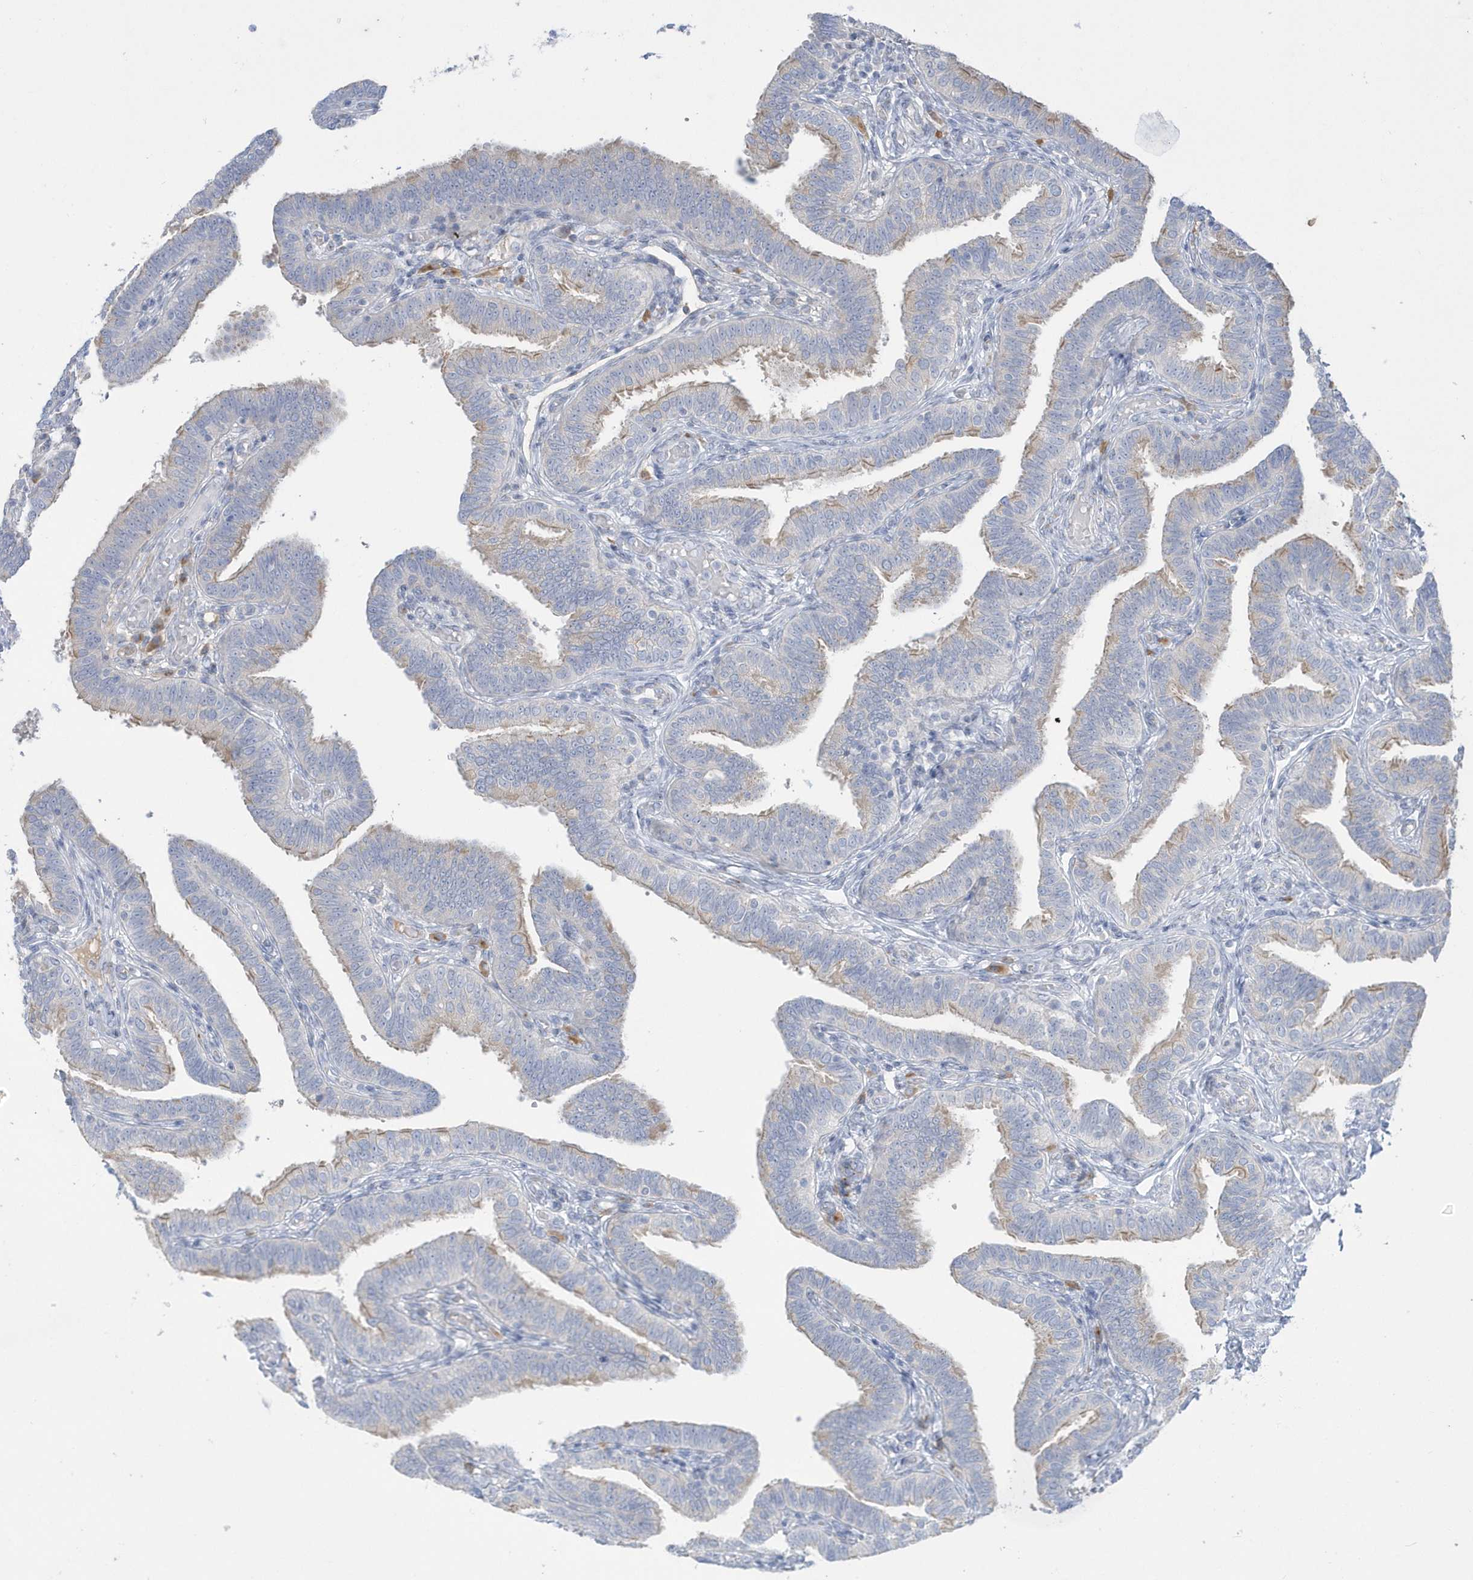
{"staining": {"intensity": "weak", "quantity": "25%-75%", "location": "cytoplasmic/membranous"}, "tissue": "fallopian tube", "cell_type": "Glandular cells", "image_type": "normal", "snomed": [{"axis": "morphology", "description": "Normal tissue, NOS"}, {"axis": "topography", "description": "Fallopian tube"}], "caption": "Immunohistochemical staining of normal human fallopian tube shows weak cytoplasmic/membranous protein staining in approximately 25%-75% of glandular cells.", "gene": "SEMA3D", "patient": {"sex": "female", "age": 39}}